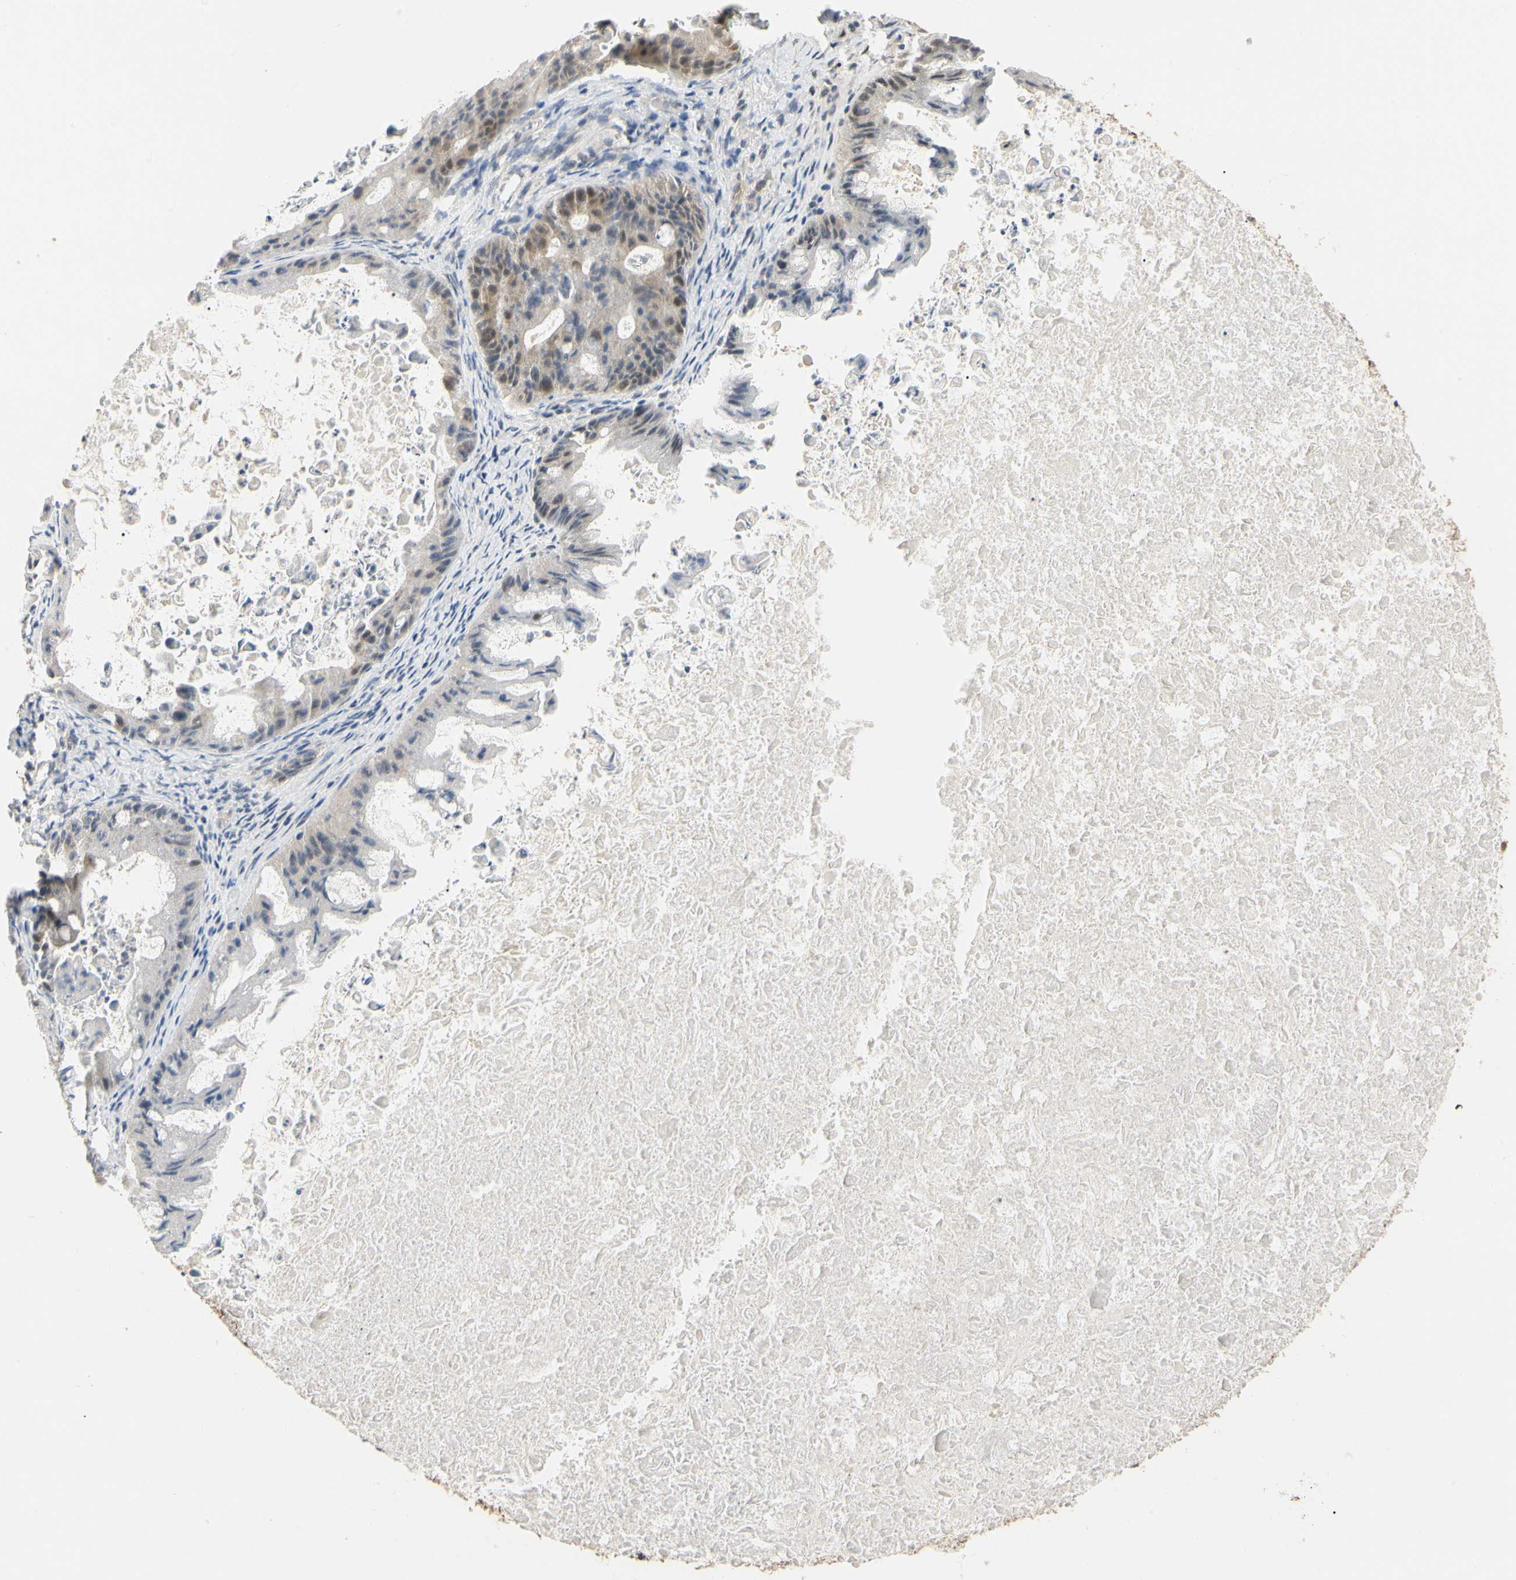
{"staining": {"intensity": "weak", "quantity": "<25%", "location": "cytoplasmic/membranous,nuclear"}, "tissue": "ovarian cancer", "cell_type": "Tumor cells", "image_type": "cancer", "snomed": [{"axis": "morphology", "description": "Cystadenocarcinoma, mucinous, NOS"}, {"axis": "topography", "description": "Ovary"}], "caption": "Ovarian cancer (mucinous cystadenocarcinoma) stained for a protein using IHC demonstrates no staining tumor cells.", "gene": "UBE2Z", "patient": {"sex": "female", "age": 37}}